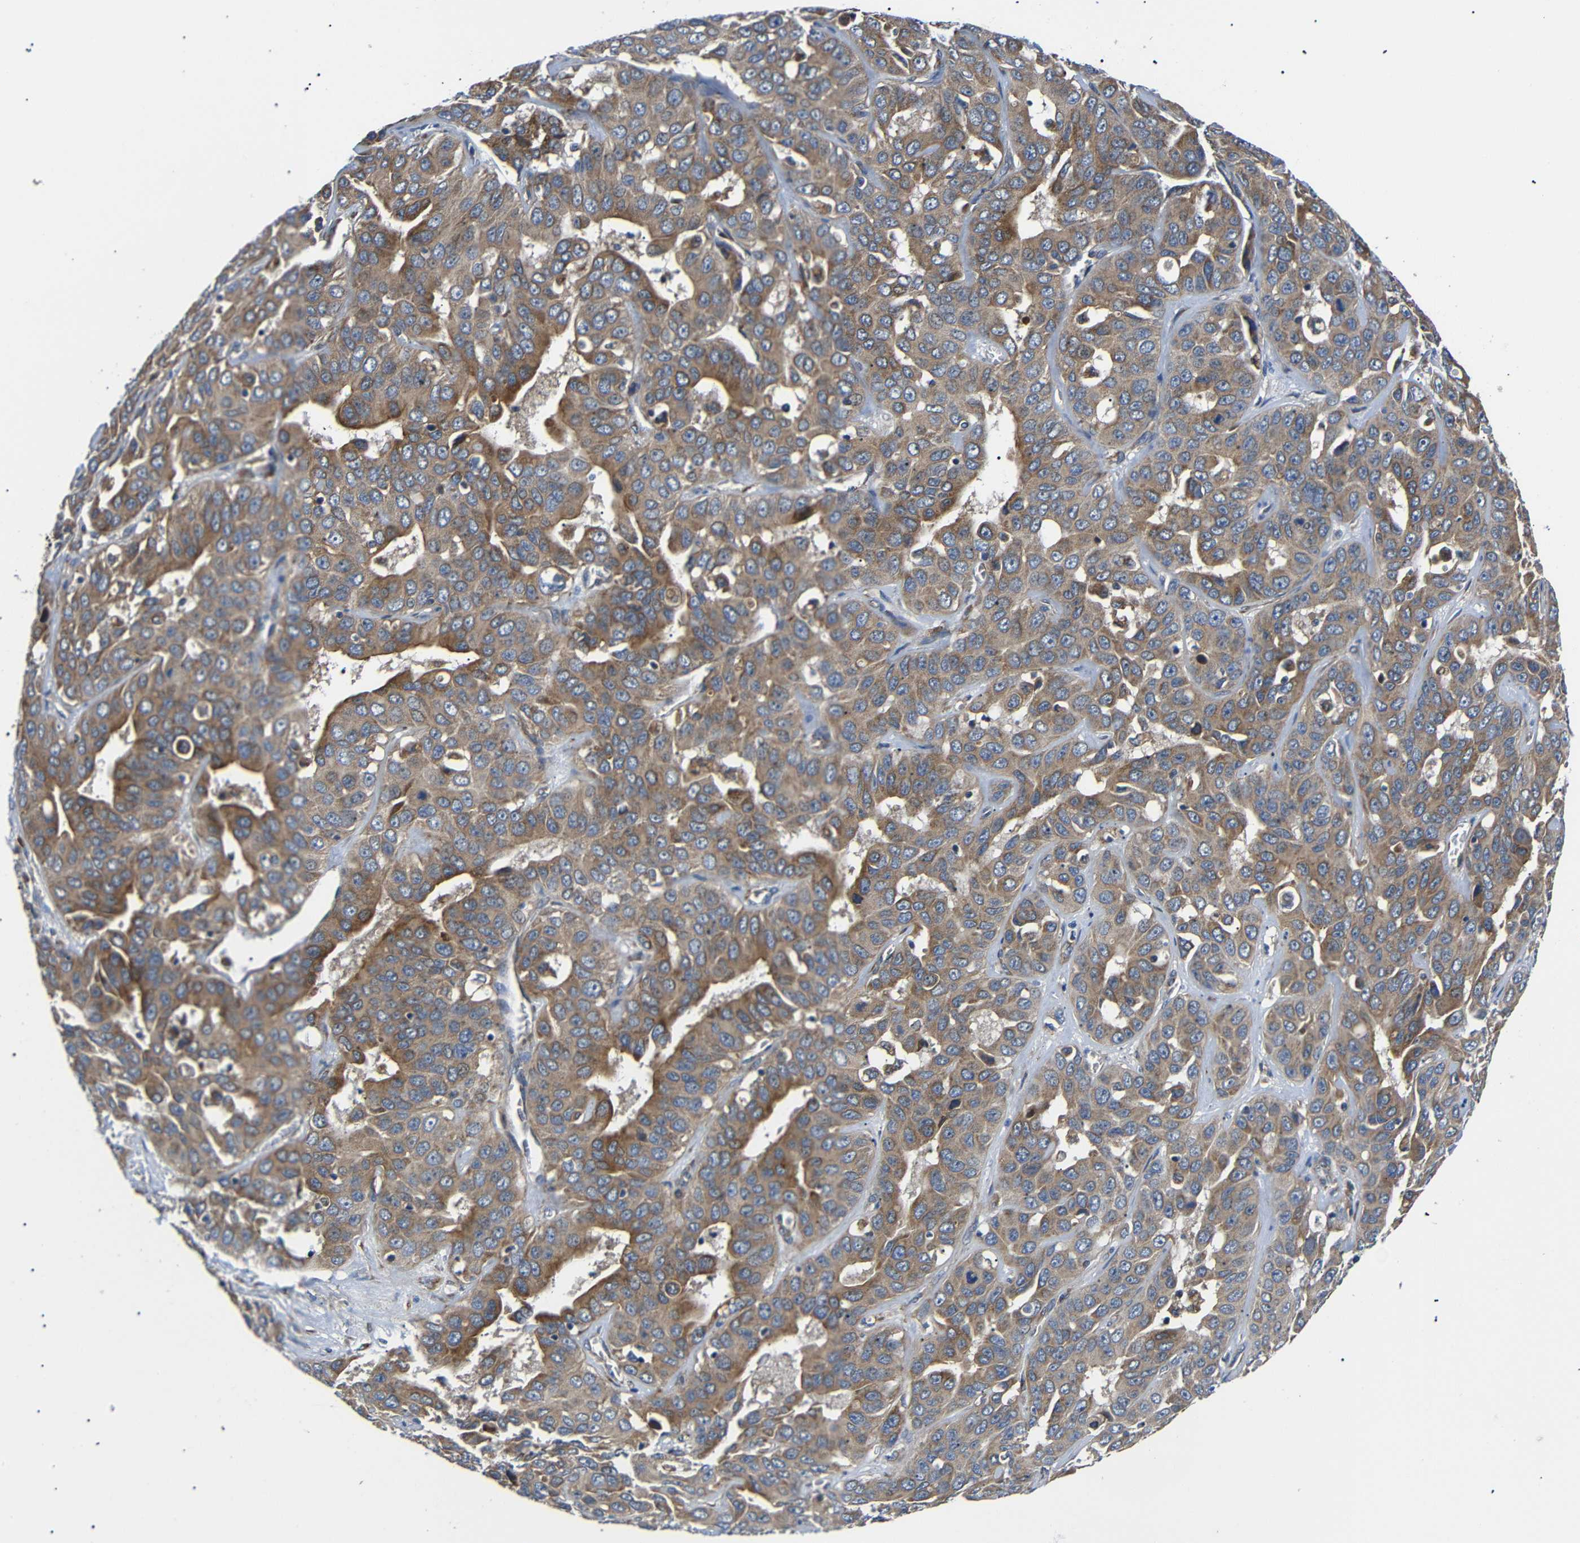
{"staining": {"intensity": "moderate", "quantity": ">75%", "location": "cytoplasmic/membranous"}, "tissue": "liver cancer", "cell_type": "Tumor cells", "image_type": "cancer", "snomed": [{"axis": "morphology", "description": "Cholangiocarcinoma"}, {"axis": "topography", "description": "Liver"}], "caption": "About >75% of tumor cells in human liver cholangiocarcinoma display moderate cytoplasmic/membranous protein positivity as visualized by brown immunohistochemical staining.", "gene": "KANK4", "patient": {"sex": "female", "age": 52}}